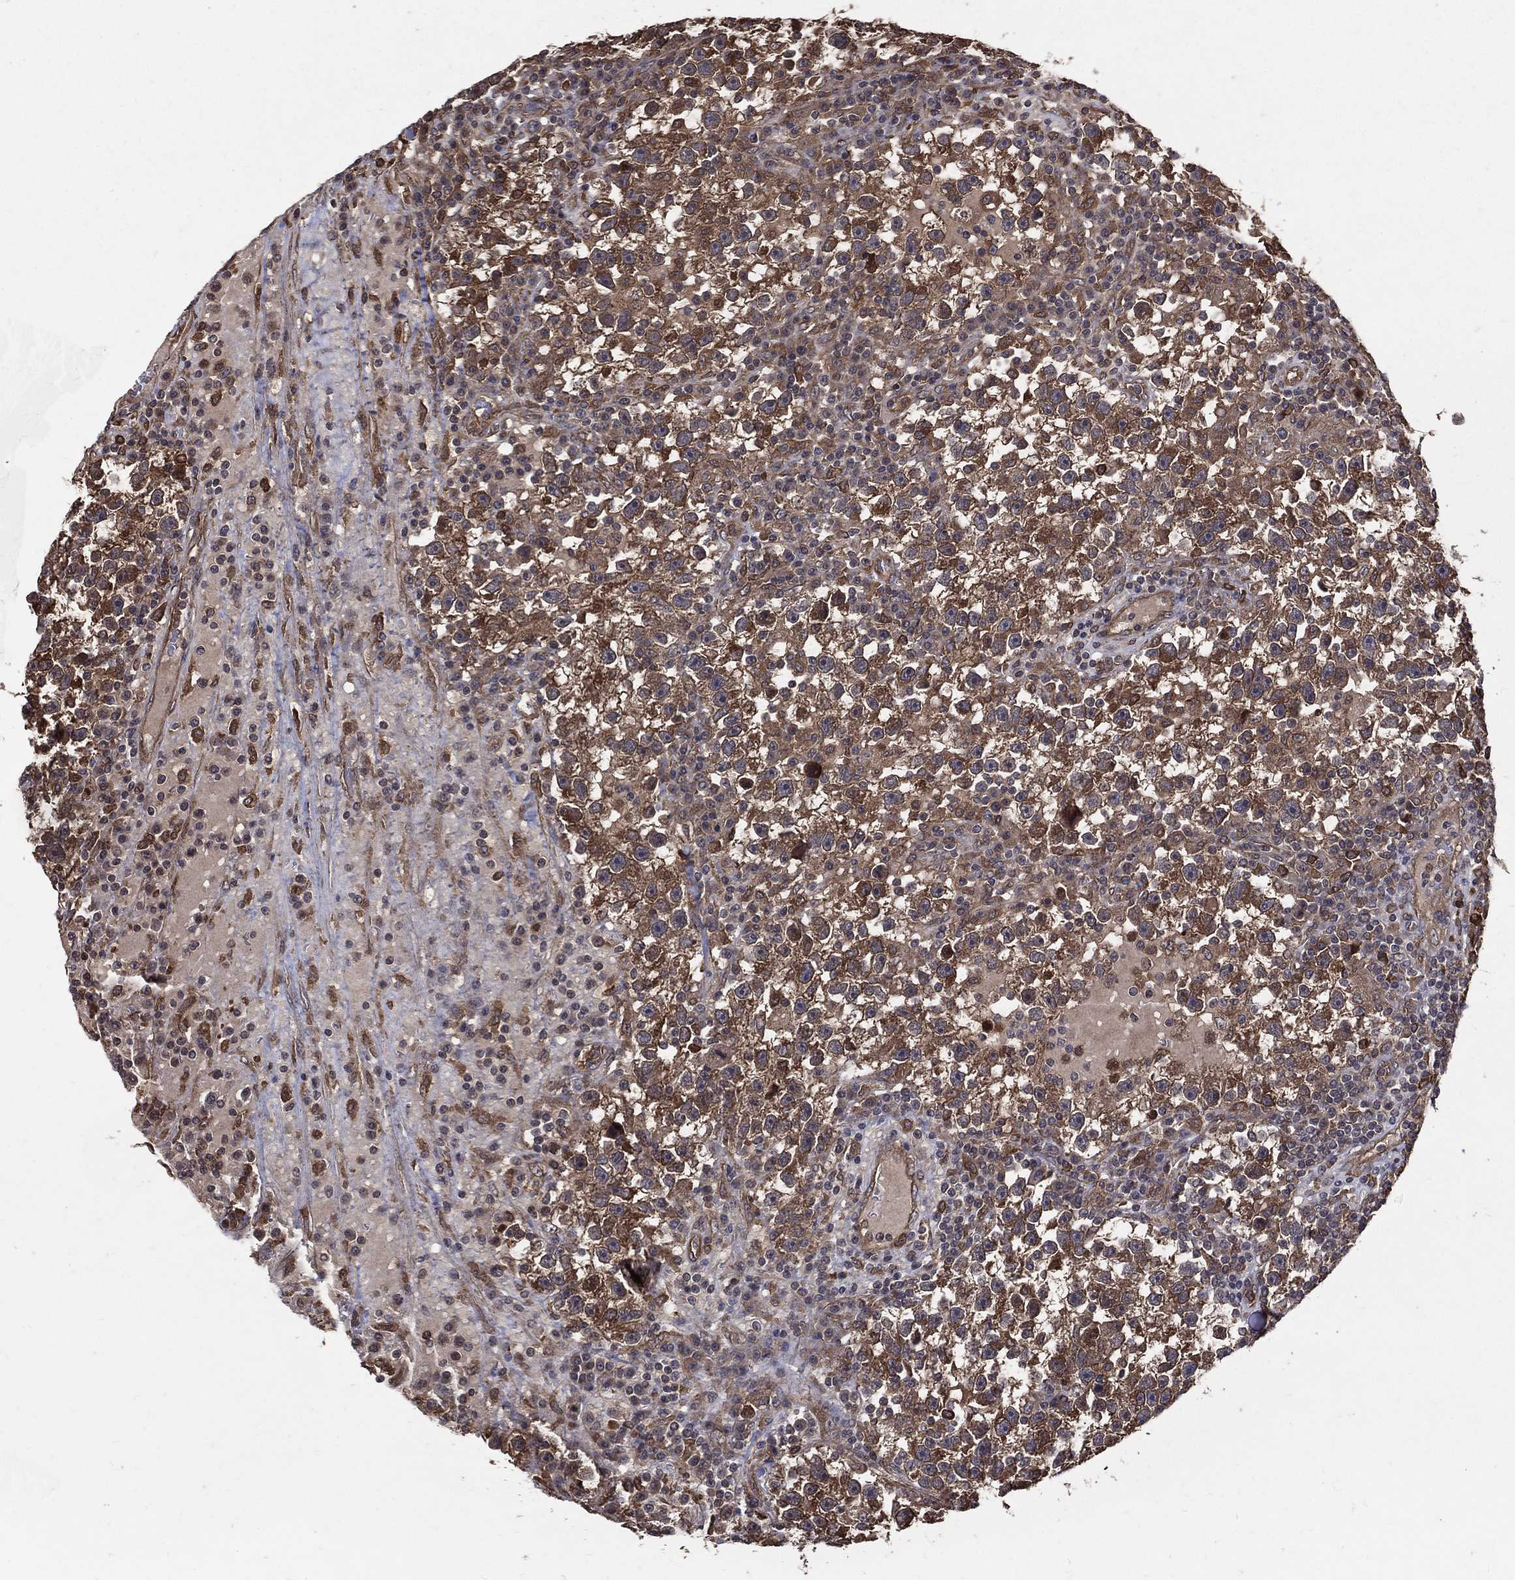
{"staining": {"intensity": "moderate", "quantity": "25%-75%", "location": "cytoplasmic/membranous"}, "tissue": "testis cancer", "cell_type": "Tumor cells", "image_type": "cancer", "snomed": [{"axis": "morphology", "description": "Seminoma, NOS"}, {"axis": "topography", "description": "Testis"}], "caption": "Moderate cytoplasmic/membranous staining for a protein is appreciated in about 25%-75% of tumor cells of testis cancer using immunohistochemistry (IHC).", "gene": "DPYSL2", "patient": {"sex": "male", "age": 47}}